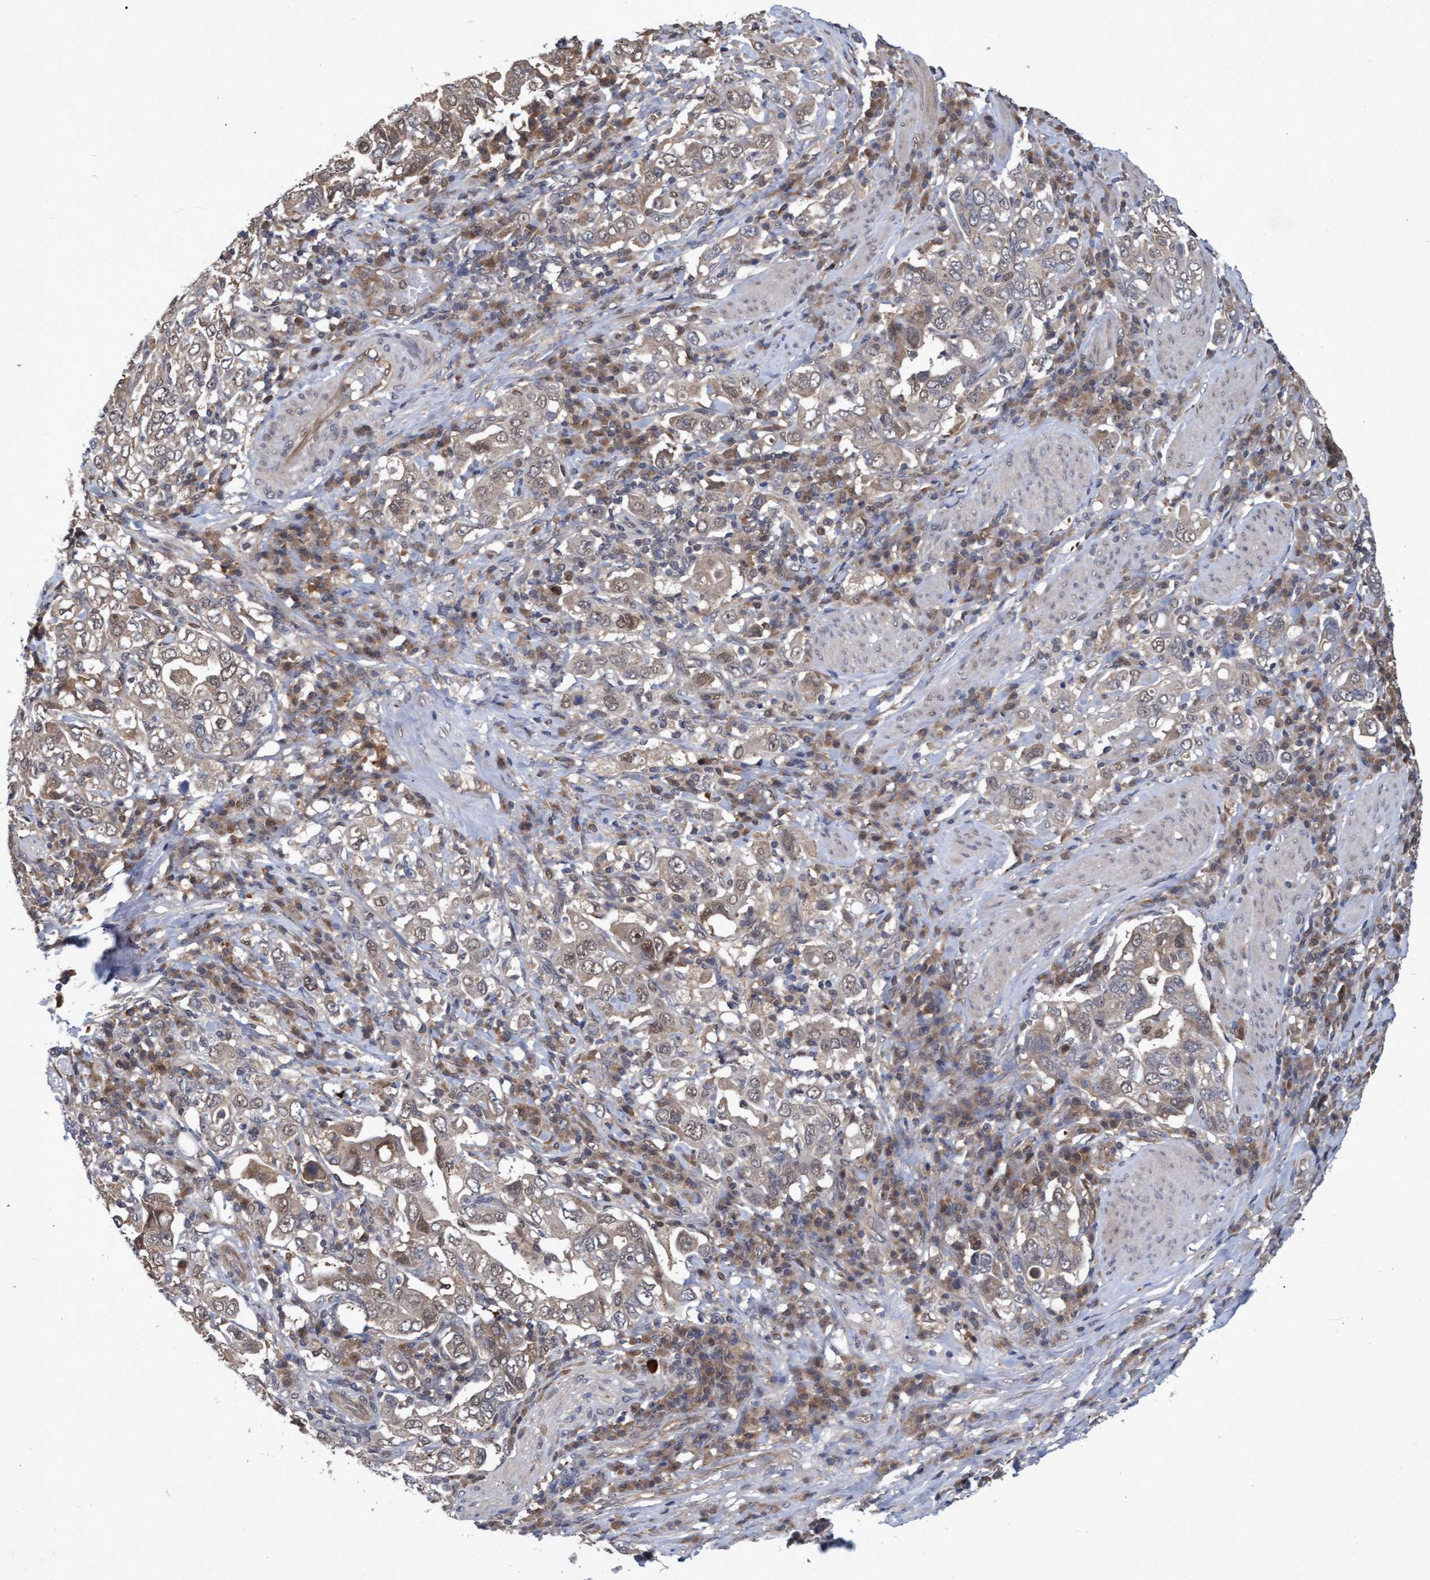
{"staining": {"intensity": "weak", "quantity": "25%-75%", "location": "cytoplasmic/membranous,nuclear"}, "tissue": "stomach cancer", "cell_type": "Tumor cells", "image_type": "cancer", "snomed": [{"axis": "morphology", "description": "Adenocarcinoma, NOS"}, {"axis": "topography", "description": "Stomach, upper"}], "caption": "Adenocarcinoma (stomach) tissue shows weak cytoplasmic/membranous and nuclear expression in approximately 25%-75% of tumor cells, visualized by immunohistochemistry.", "gene": "PSMB6", "patient": {"sex": "male", "age": 62}}